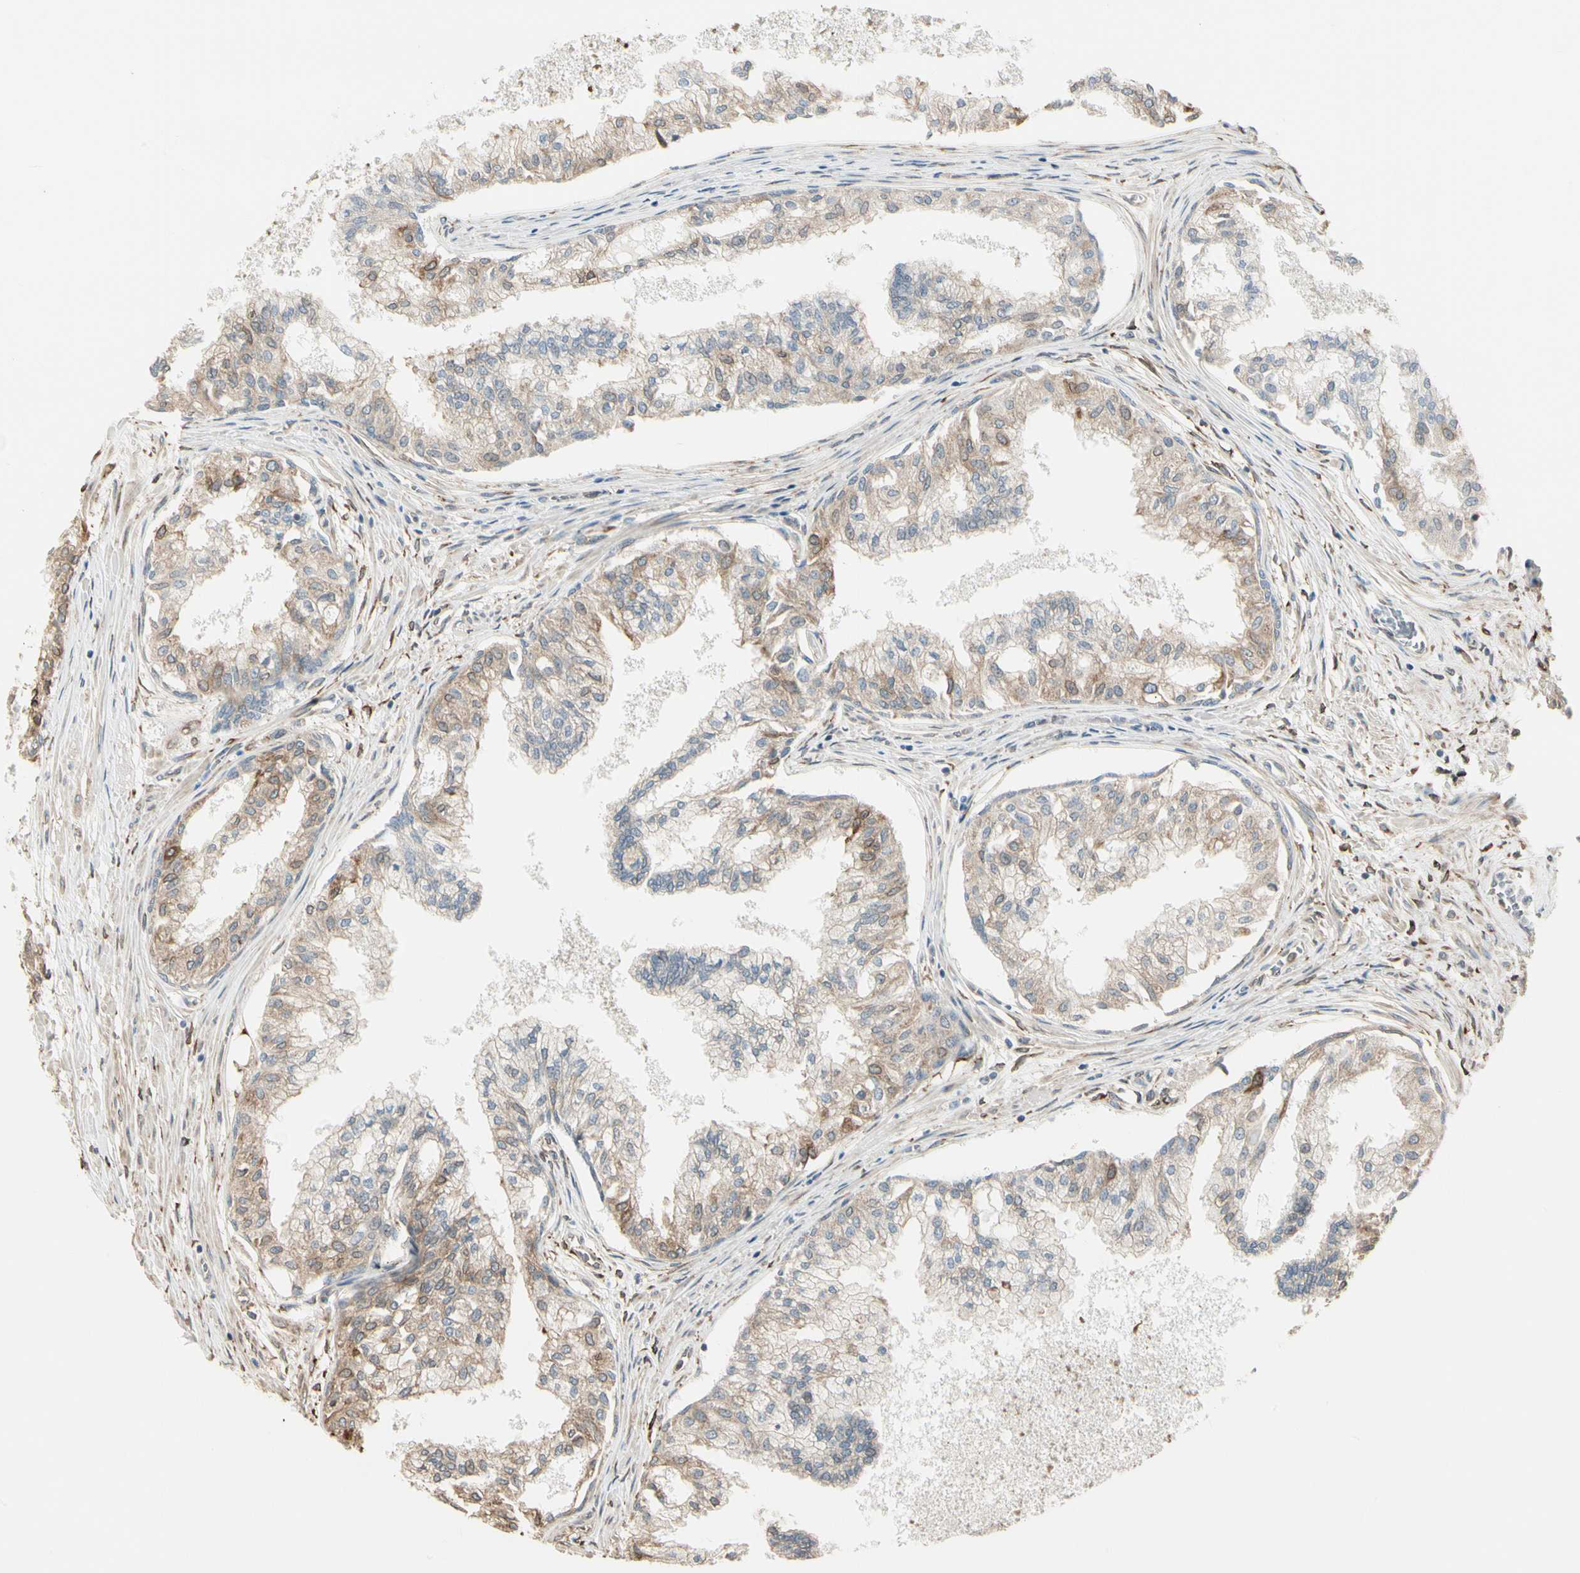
{"staining": {"intensity": "moderate", "quantity": ">75%", "location": "cytoplasmic/membranous"}, "tissue": "prostate", "cell_type": "Glandular cells", "image_type": "normal", "snomed": [{"axis": "morphology", "description": "Normal tissue, NOS"}, {"axis": "topography", "description": "Prostate"}, {"axis": "topography", "description": "Seminal veicle"}], "caption": "Immunohistochemistry of benign prostate reveals medium levels of moderate cytoplasmic/membranous positivity in approximately >75% of glandular cells.", "gene": "NUCB2", "patient": {"sex": "male", "age": 60}}